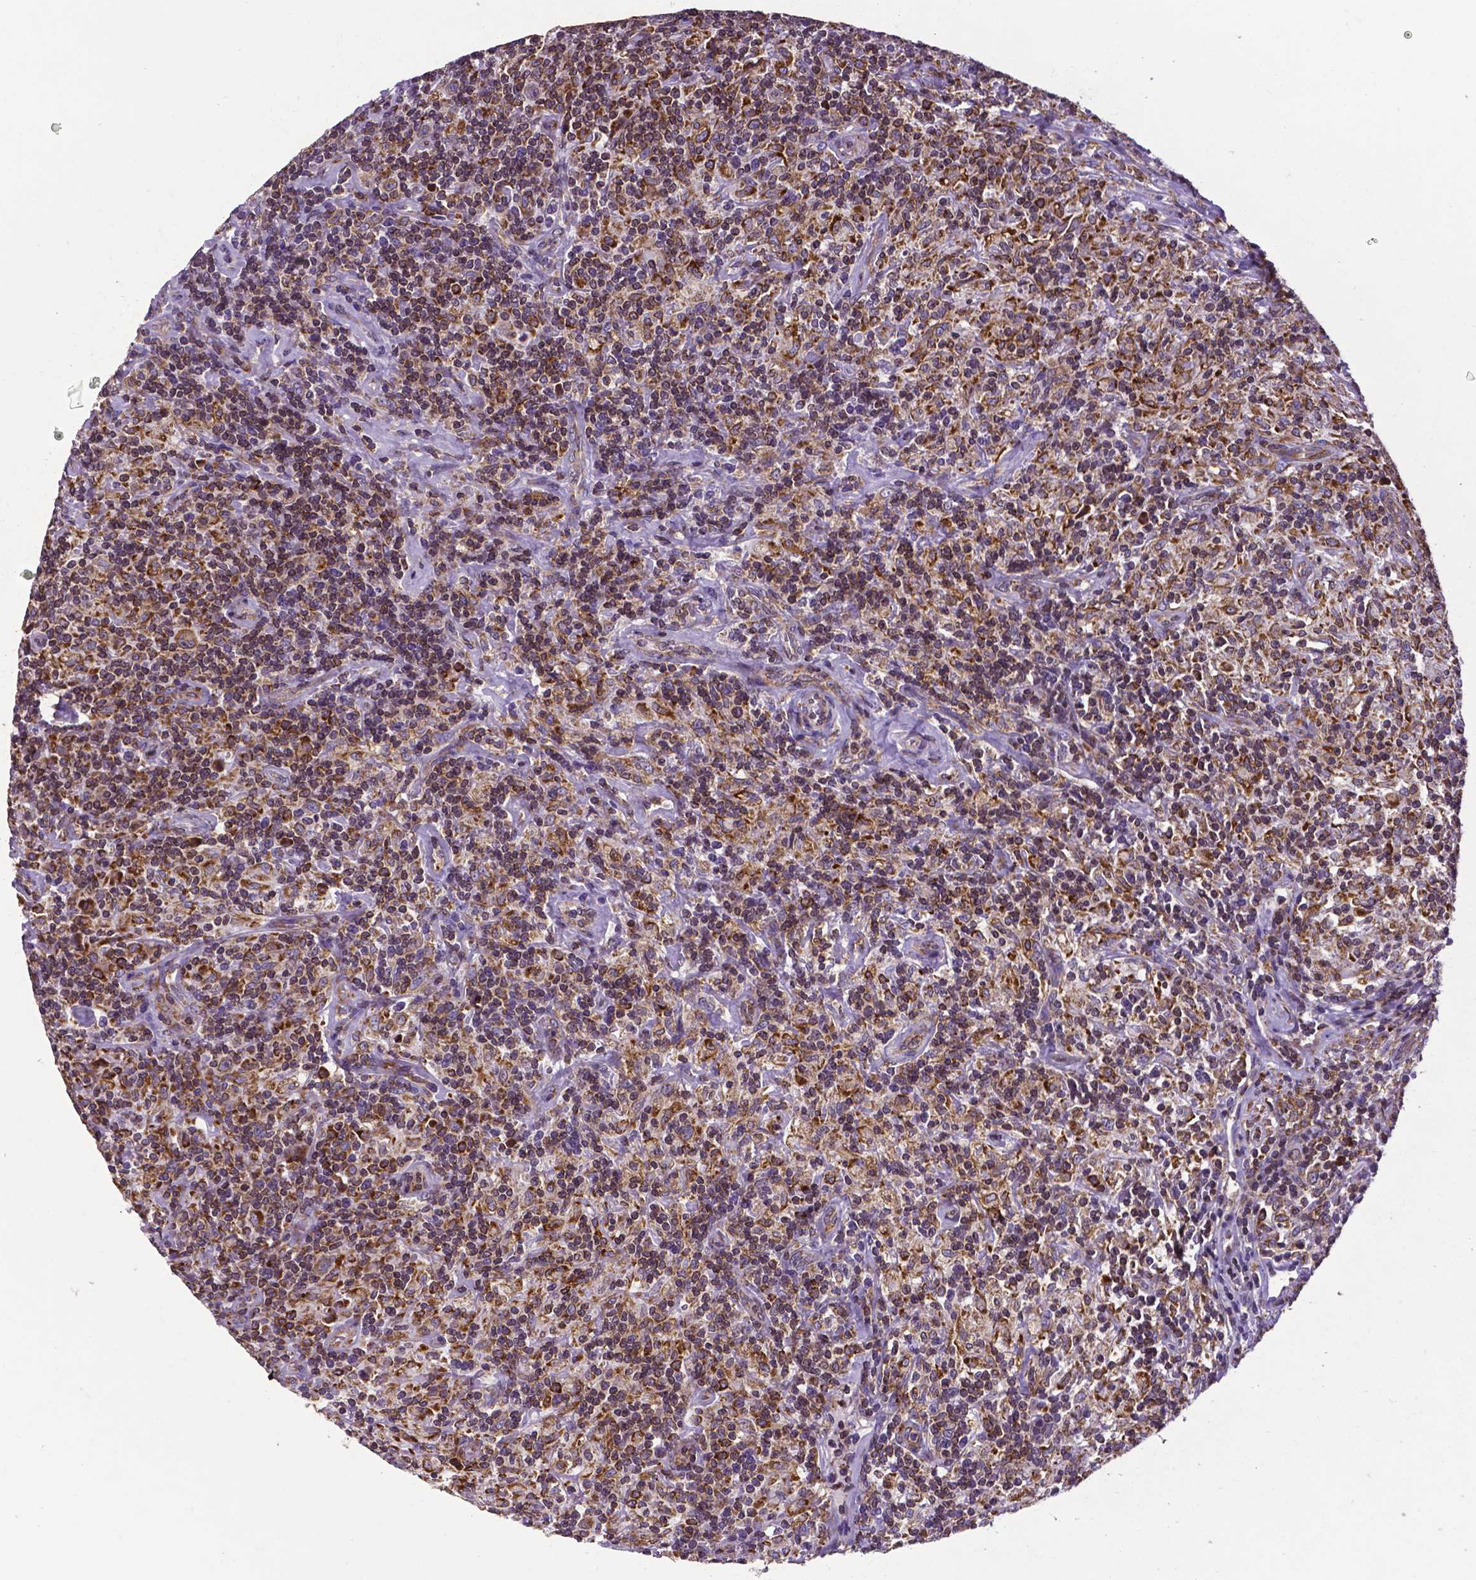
{"staining": {"intensity": "moderate", "quantity": ">75%", "location": "cytoplasmic/membranous"}, "tissue": "lymphoma", "cell_type": "Tumor cells", "image_type": "cancer", "snomed": [{"axis": "morphology", "description": "Hodgkin's disease, NOS"}, {"axis": "topography", "description": "Lymph node"}], "caption": "Lymphoma tissue demonstrates moderate cytoplasmic/membranous positivity in about >75% of tumor cells, visualized by immunohistochemistry.", "gene": "MTDH", "patient": {"sex": "male", "age": 70}}